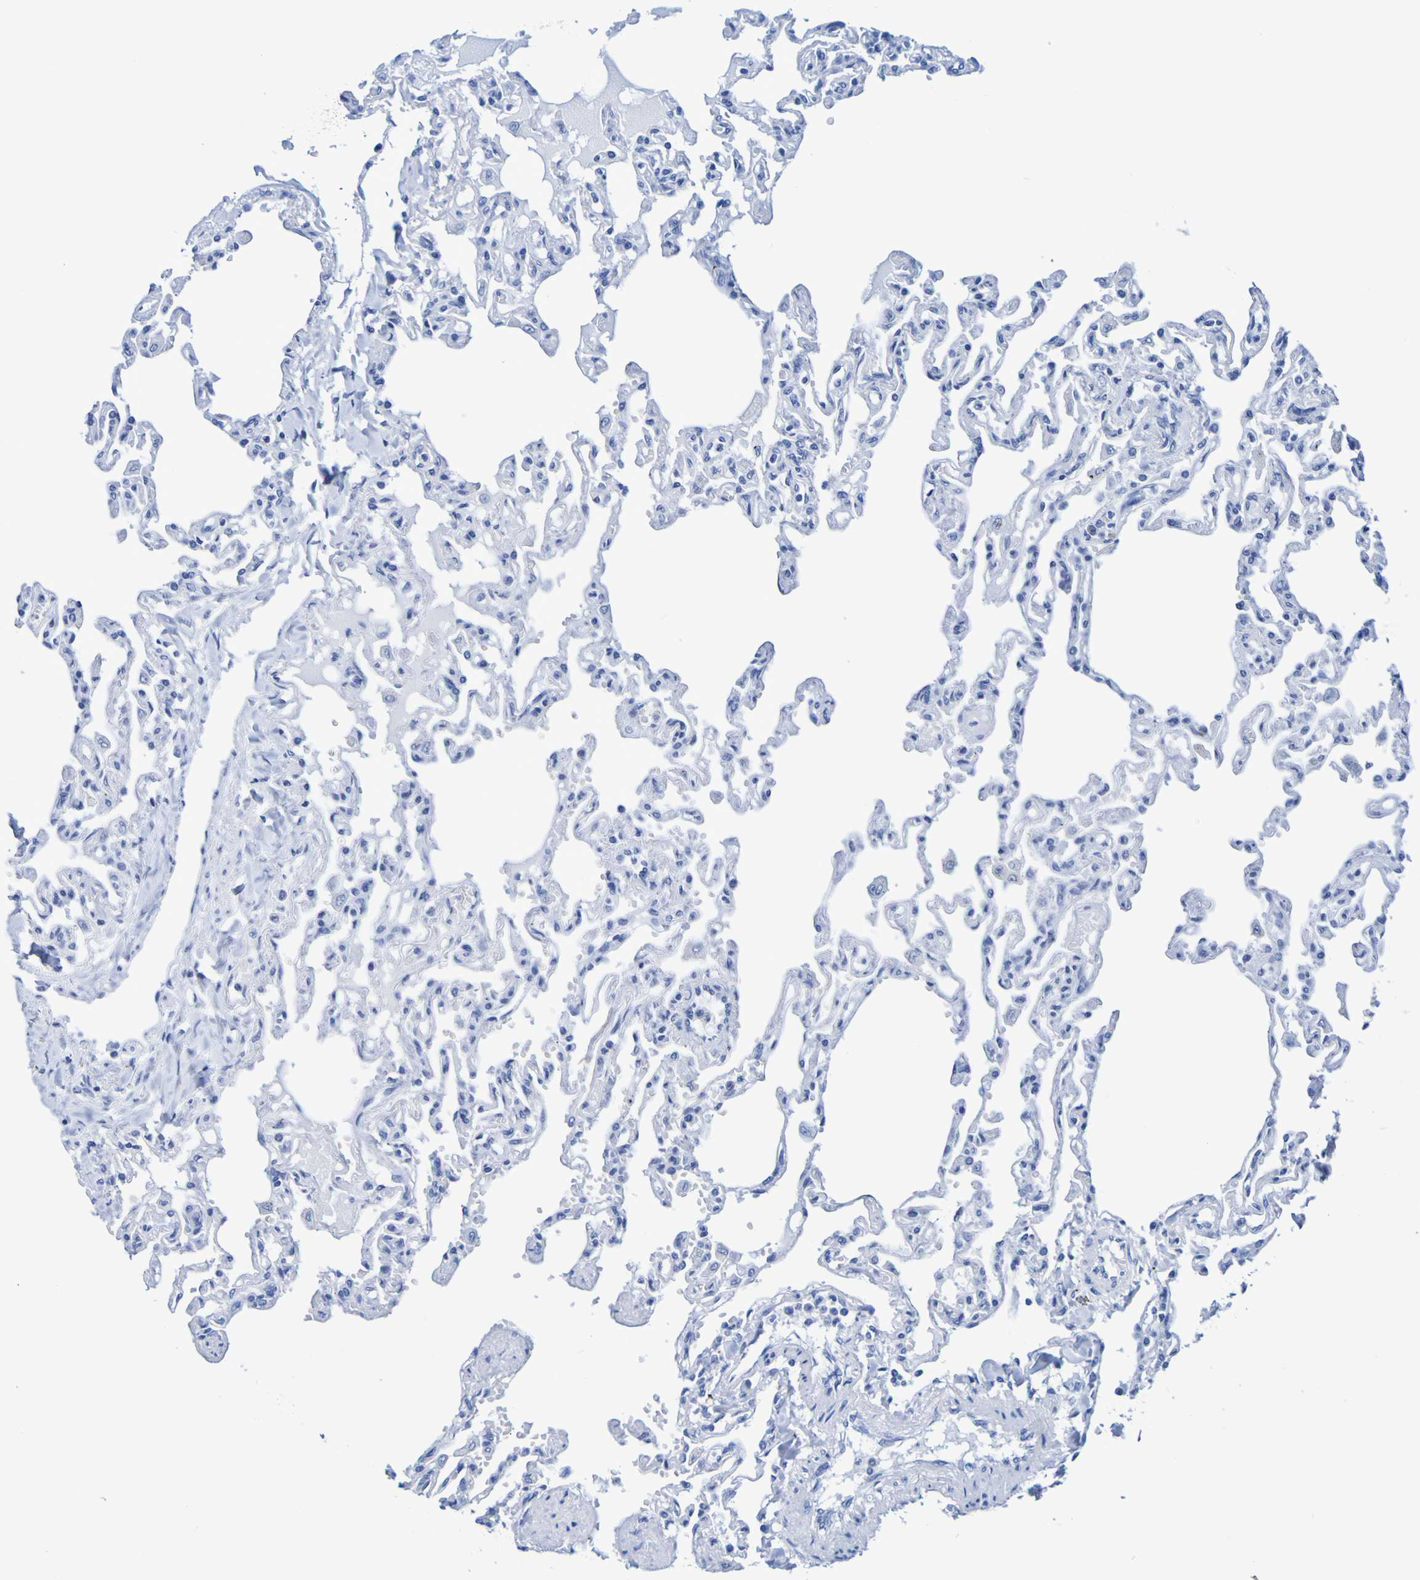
{"staining": {"intensity": "negative", "quantity": "none", "location": "none"}, "tissue": "lung", "cell_type": "Alveolar cells", "image_type": "normal", "snomed": [{"axis": "morphology", "description": "Normal tissue, NOS"}, {"axis": "topography", "description": "Lung"}], "caption": "DAB (3,3'-diaminobenzidine) immunohistochemical staining of benign human lung exhibits no significant positivity in alveolar cells.", "gene": "DPEP1", "patient": {"sex": "male", "age": 21}}